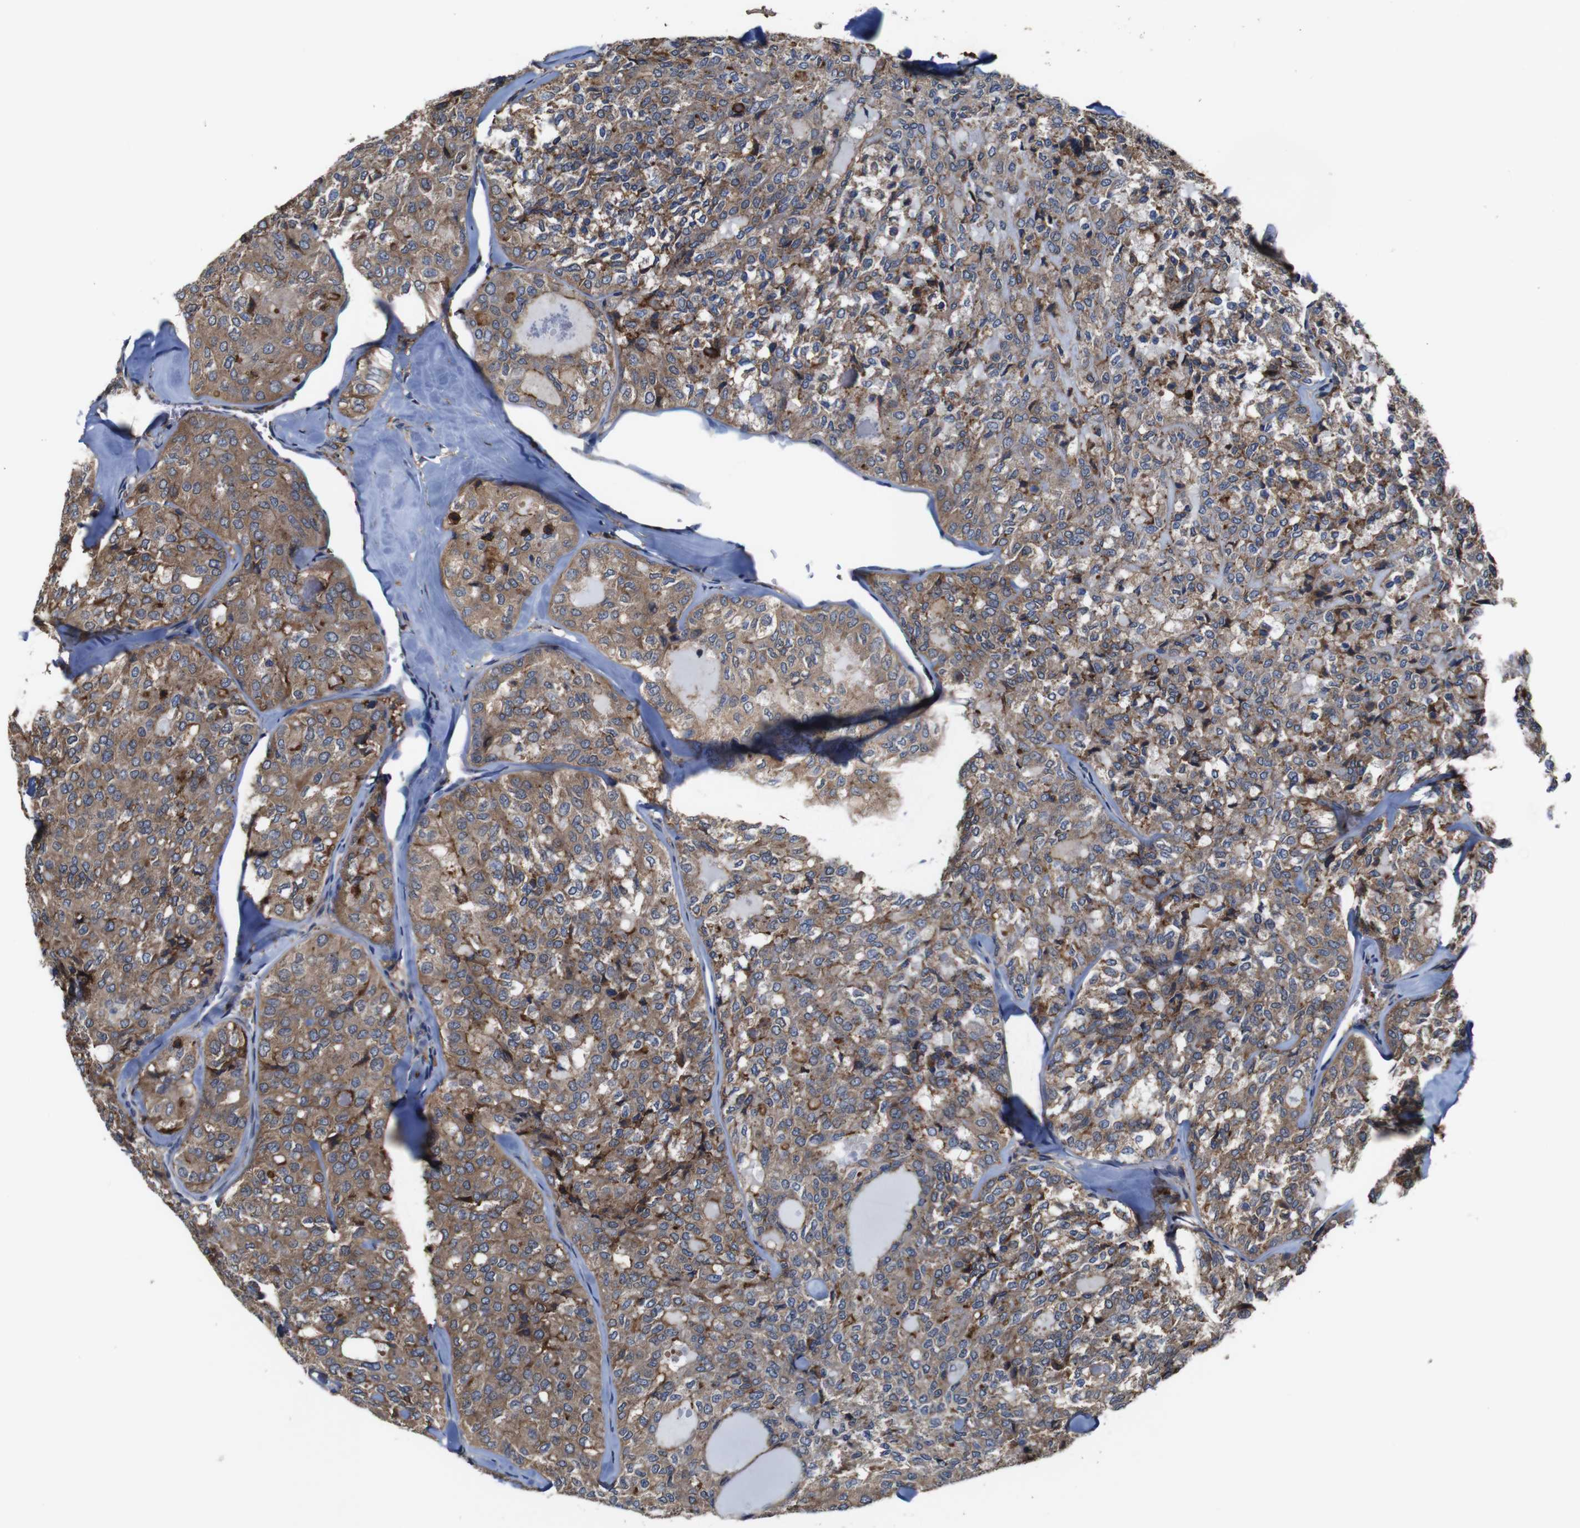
{"staining": {"intensity": "moderate", "quantity": ">75%", "location": "cytoplasmic/membranous"}, "tissue": "thyroid cancer", "cell_type": "Tumor cells", "image_type": "cancer", "snomed": [{"axis": "morphology", "description": "Follicular adenoma carcinoma, NOS"}, {"axis": "topography", "description": "Thyroid gland"}], "caption": "Follicular adenoma carcinoma (thyroid) stained with DAB (3,3'-diaminobenzidine) IHC demonstrates medium levels of moderate cytoplasmic/membranous positivity in approximately >75% of tumor cells.", "gene": "PI4KA", "patient": {"sex": "male", "age": 75}}